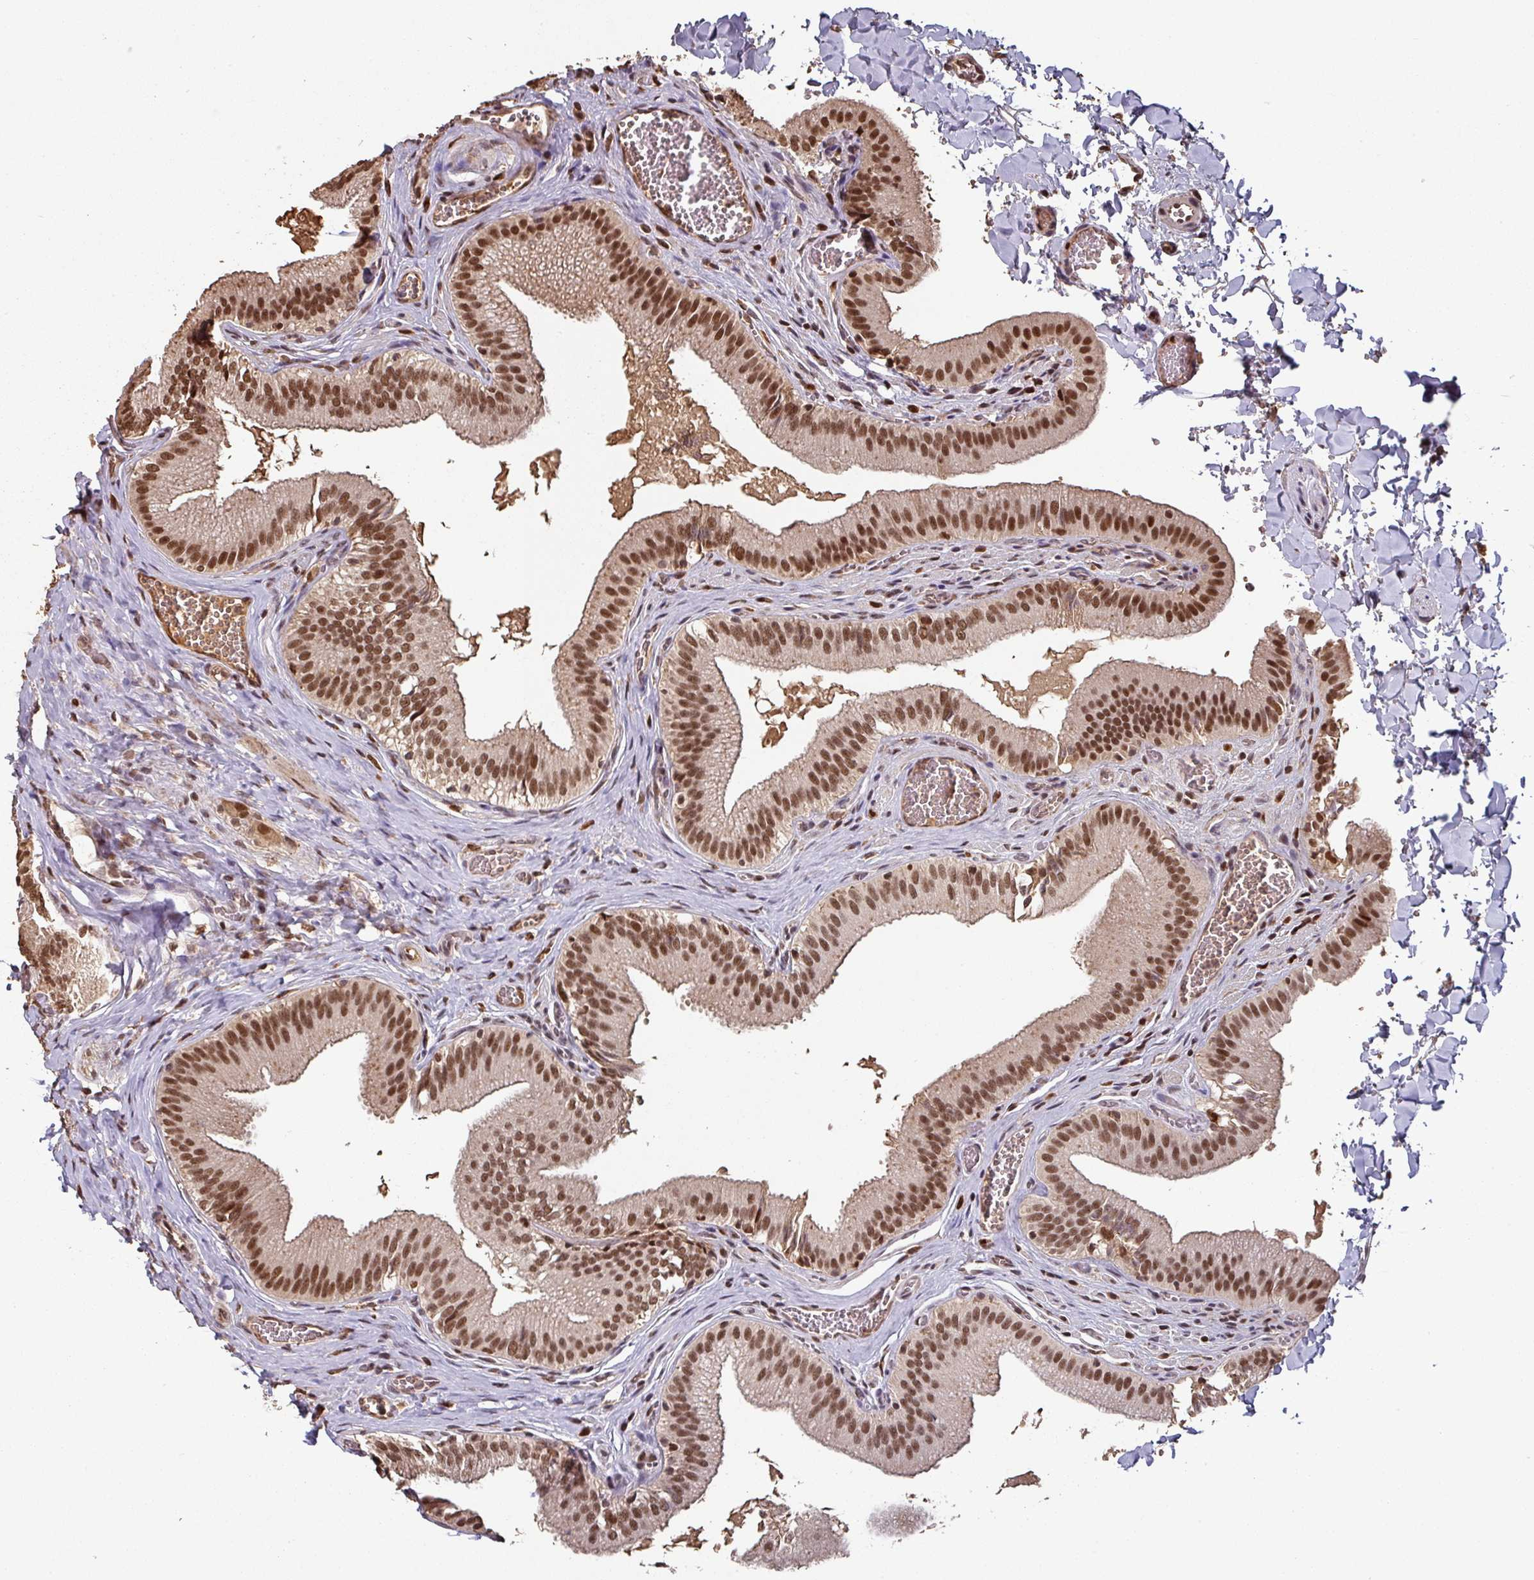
{"staining": {"intensity": "moderate", "quantity": ">75%", "location": "cytoplasmic/membranous,nuclear"}, "tissue": "gallbladder", "cell_type": "Glandular cells", "image_type": "normal", "snomed": [{"axis": "morphology", "description": "Normal tissue, NOS"}, {"axis": "topography", "description": "Gallbladder"}, {"axis": "topography", "description": "Peripheral nerve tissue"}], "caption": "Human gallbladder stained for a protein (brown) displays moderate cytoplasmic/membranous,nuclear positive staining in approximately >75% of glandular cells.", "gene": "POLD1", "patient": {"sex": "male", "age": 17}}